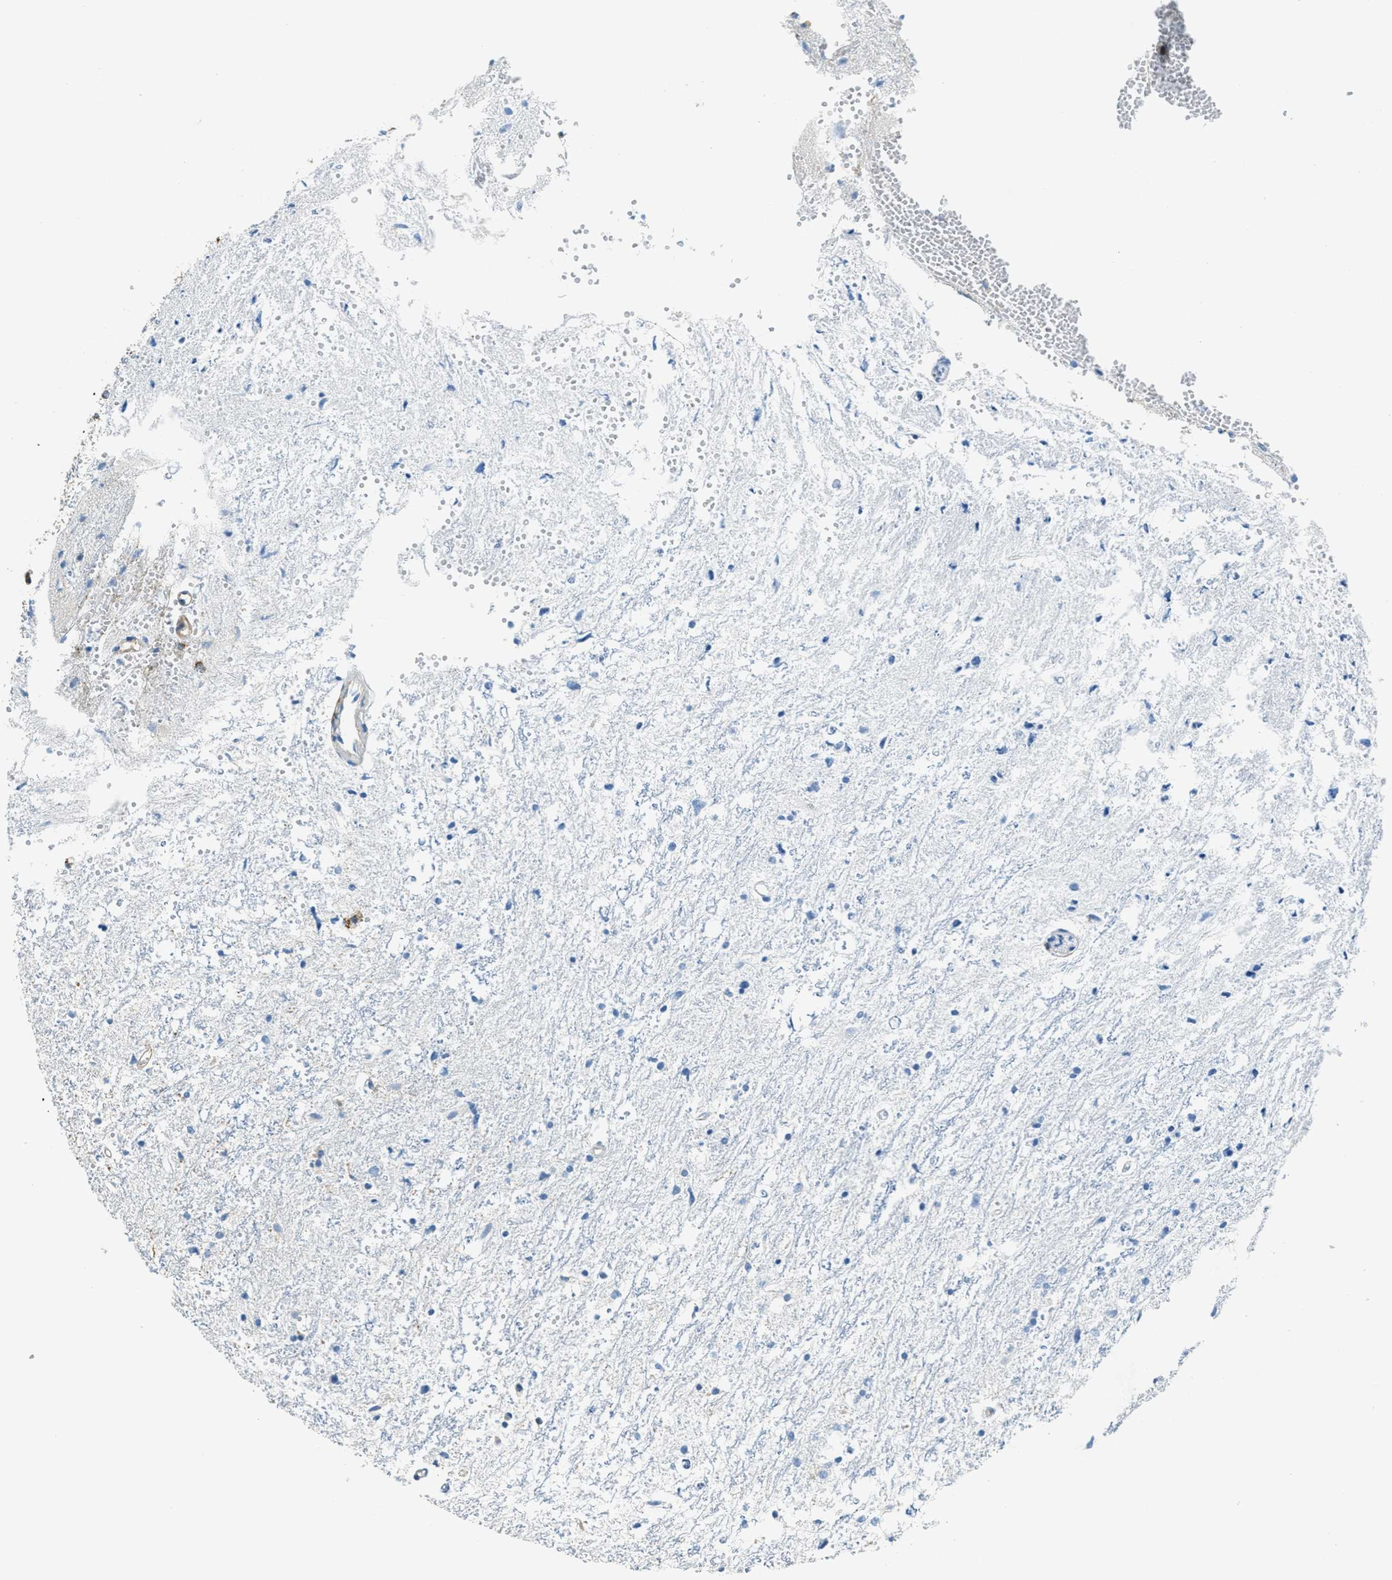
{"staining": {"intensity": "moderate", "quantity": "<25%", "location": "cytoplasmic/membranous"}, "tissue": "glioma", "cell_type": "Tumor cells", "image_type": "cancer", "snomed": [{"axis": "morphology", "description": "Glioma, malignant, High grade"}, {"axis": "topography", "description": "Brain"}], "caption": "Moderate cytoplasmic/membranous expression is seen in about <25% of tumor cells in high-grade glioma (malignant). Ihc stains the protein of interest in brown and the nuclei are stained blue.", "gene": "AP2B1", "patient": {"sex": "female", "age": 59}}